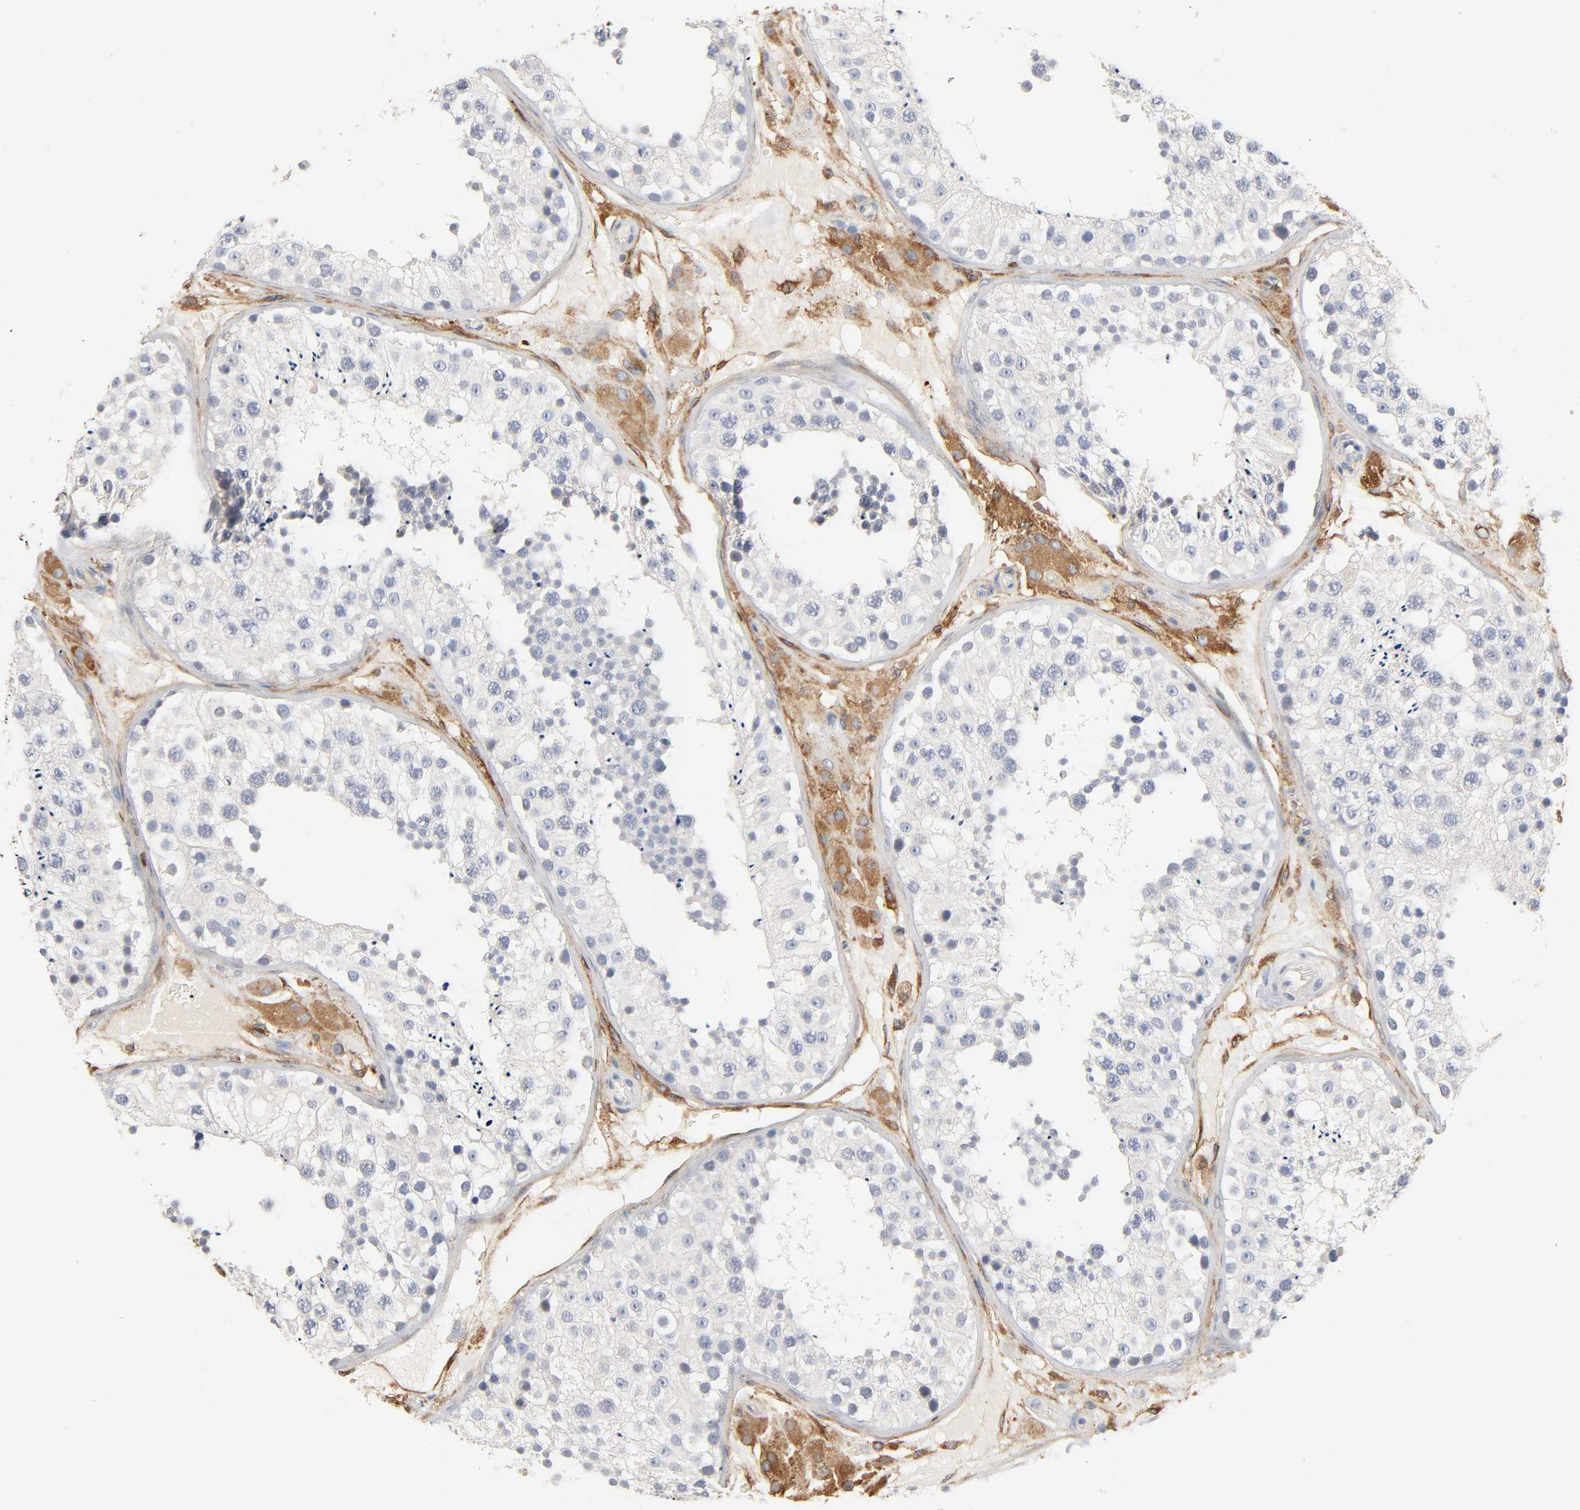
{"staining": {"intensity": "negative", "quantity": "none", "location": "none"}, "tissue": "testis", "cell_type": "Cells in seminiferous ducts", "image_type": "normal", "snomed": [{"axis": "morphology", "description": "Normal tissue, NOS"}, {"axis": "topography", "description": "Testis"}], "caption": "Immunohistochemistry (IHC) of benign human testis reveals no expression in cells in seminiferous ducts.", "gene": "BIN1", "patient": {"sex": "male", "age": 26}}